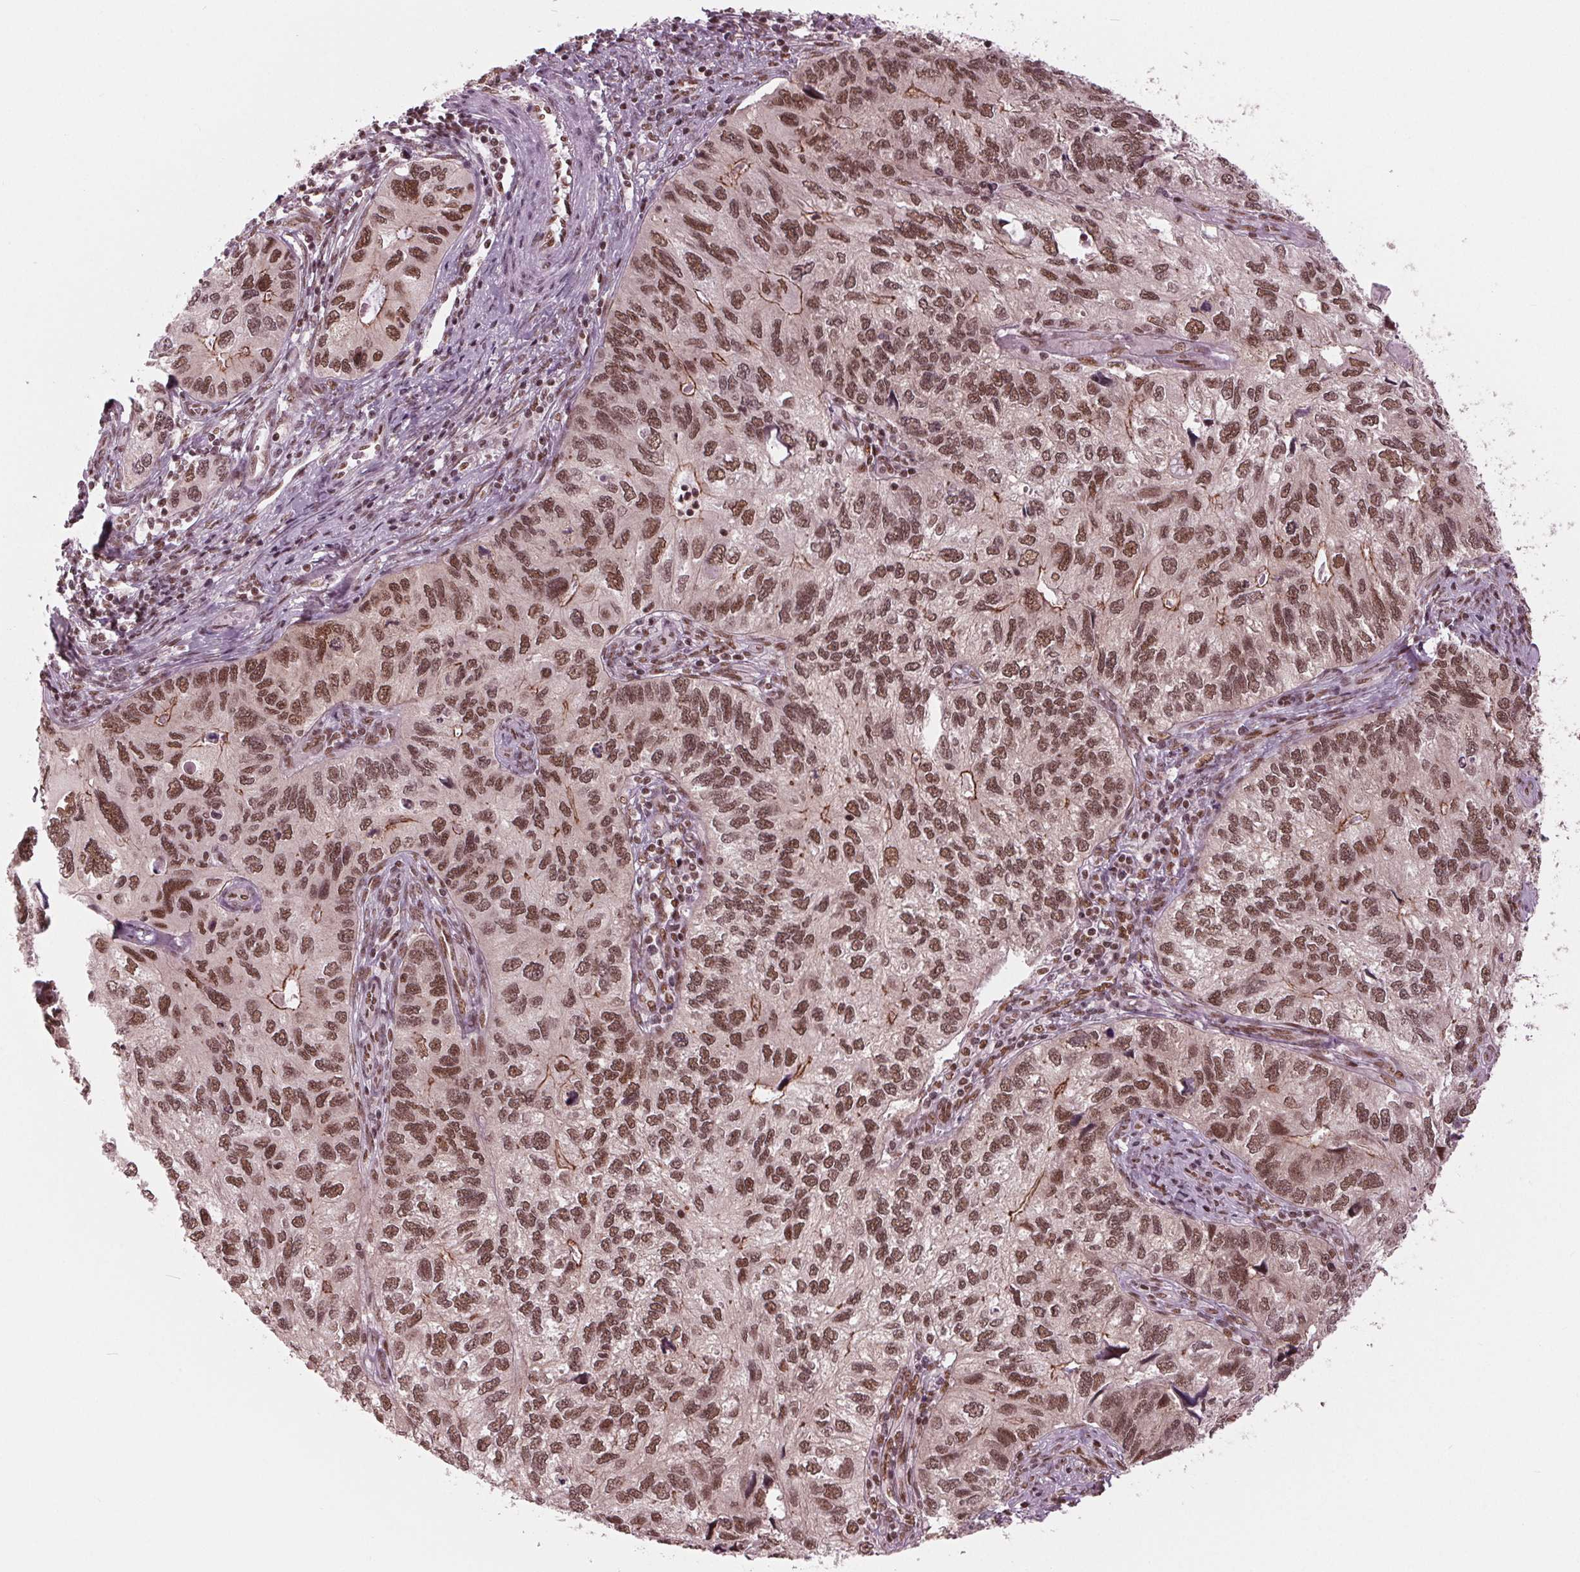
{"staining": {"intensity": "strong", "quantity": ">75%", "location": "nuclear"}, "tissue": "endometrial cancer", "cell_type": "Tumor cells", "image_type": "cancer", "snomed": [{"axis": "morphology", "description": "Carcinoma, NOS"}, {"axis": "topography", "description": "Uterus"}], "caption": "DAB (3,3'-diaminobenzidine) immunohistochemical staining of human endometrial carcinoma demonstrates strong nuclear protein expression in approximately >75% of tumor cells. (DAB IHC, brown staining for protein, blue staining for nuclei).", "gene": "LSM2", "patient": {"sex": "female", "age": 76}}